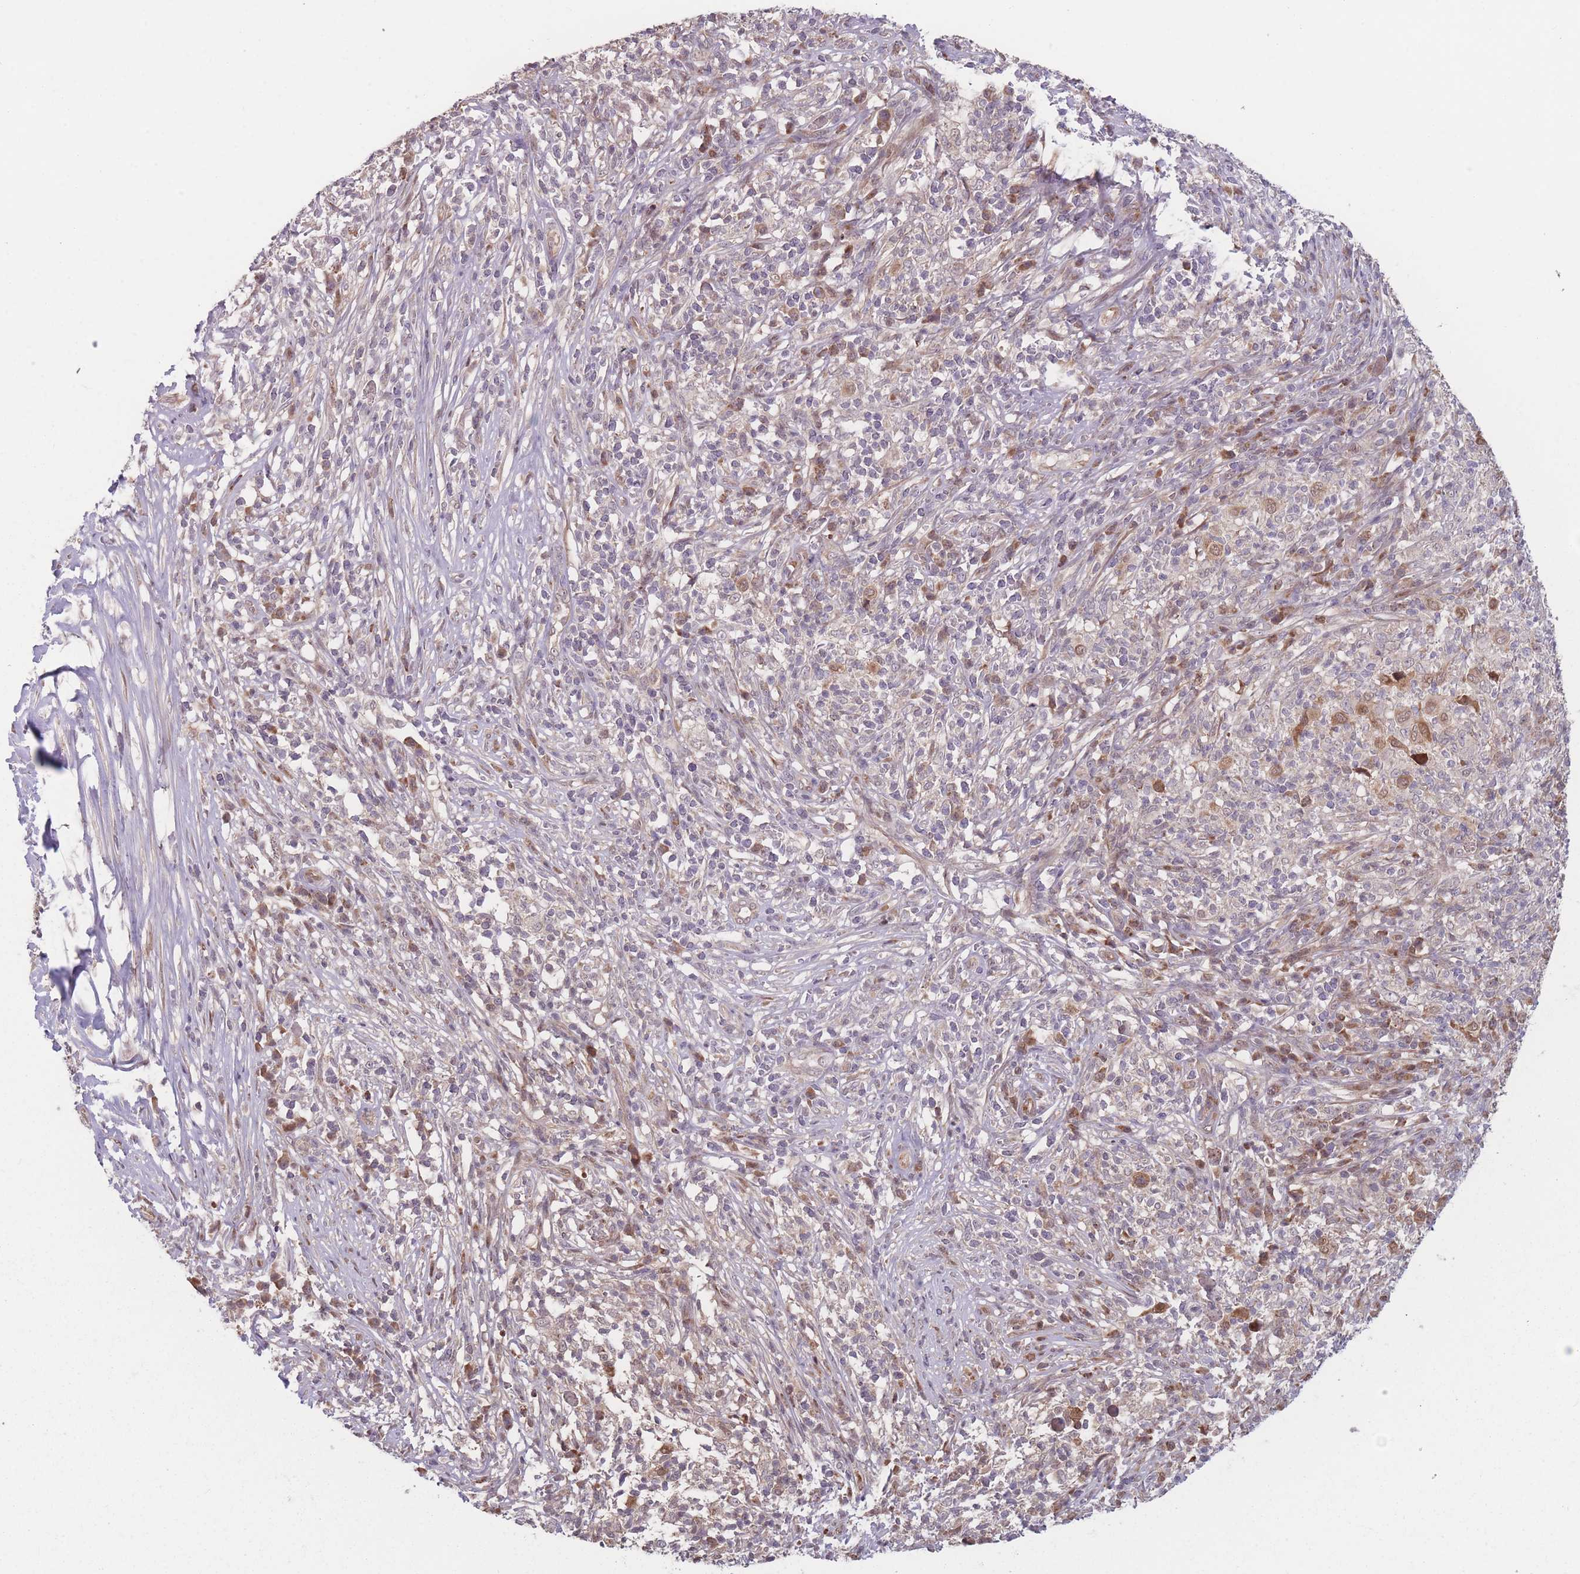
{"staining": {"intensity": "weak", "quantity": "25%-75%", "location": "cytoplasmic/membranous"}, "tissue": "melanoma", "cell_type": "Tumor cells", "image_type": "cancer", "snomed": [{"axis": "morphology", "description": "Malignant melanoma, NOS"}, {"axis": "topography", "description": "Skin"}], "caption": "Tumor cells exhibit low levels of weak cytoplasmic/membranous expression in about 25%-75% of cells in malignant melanoma.", "gene": "RPS18", "patient": {"sex": "male", "age": 66}}